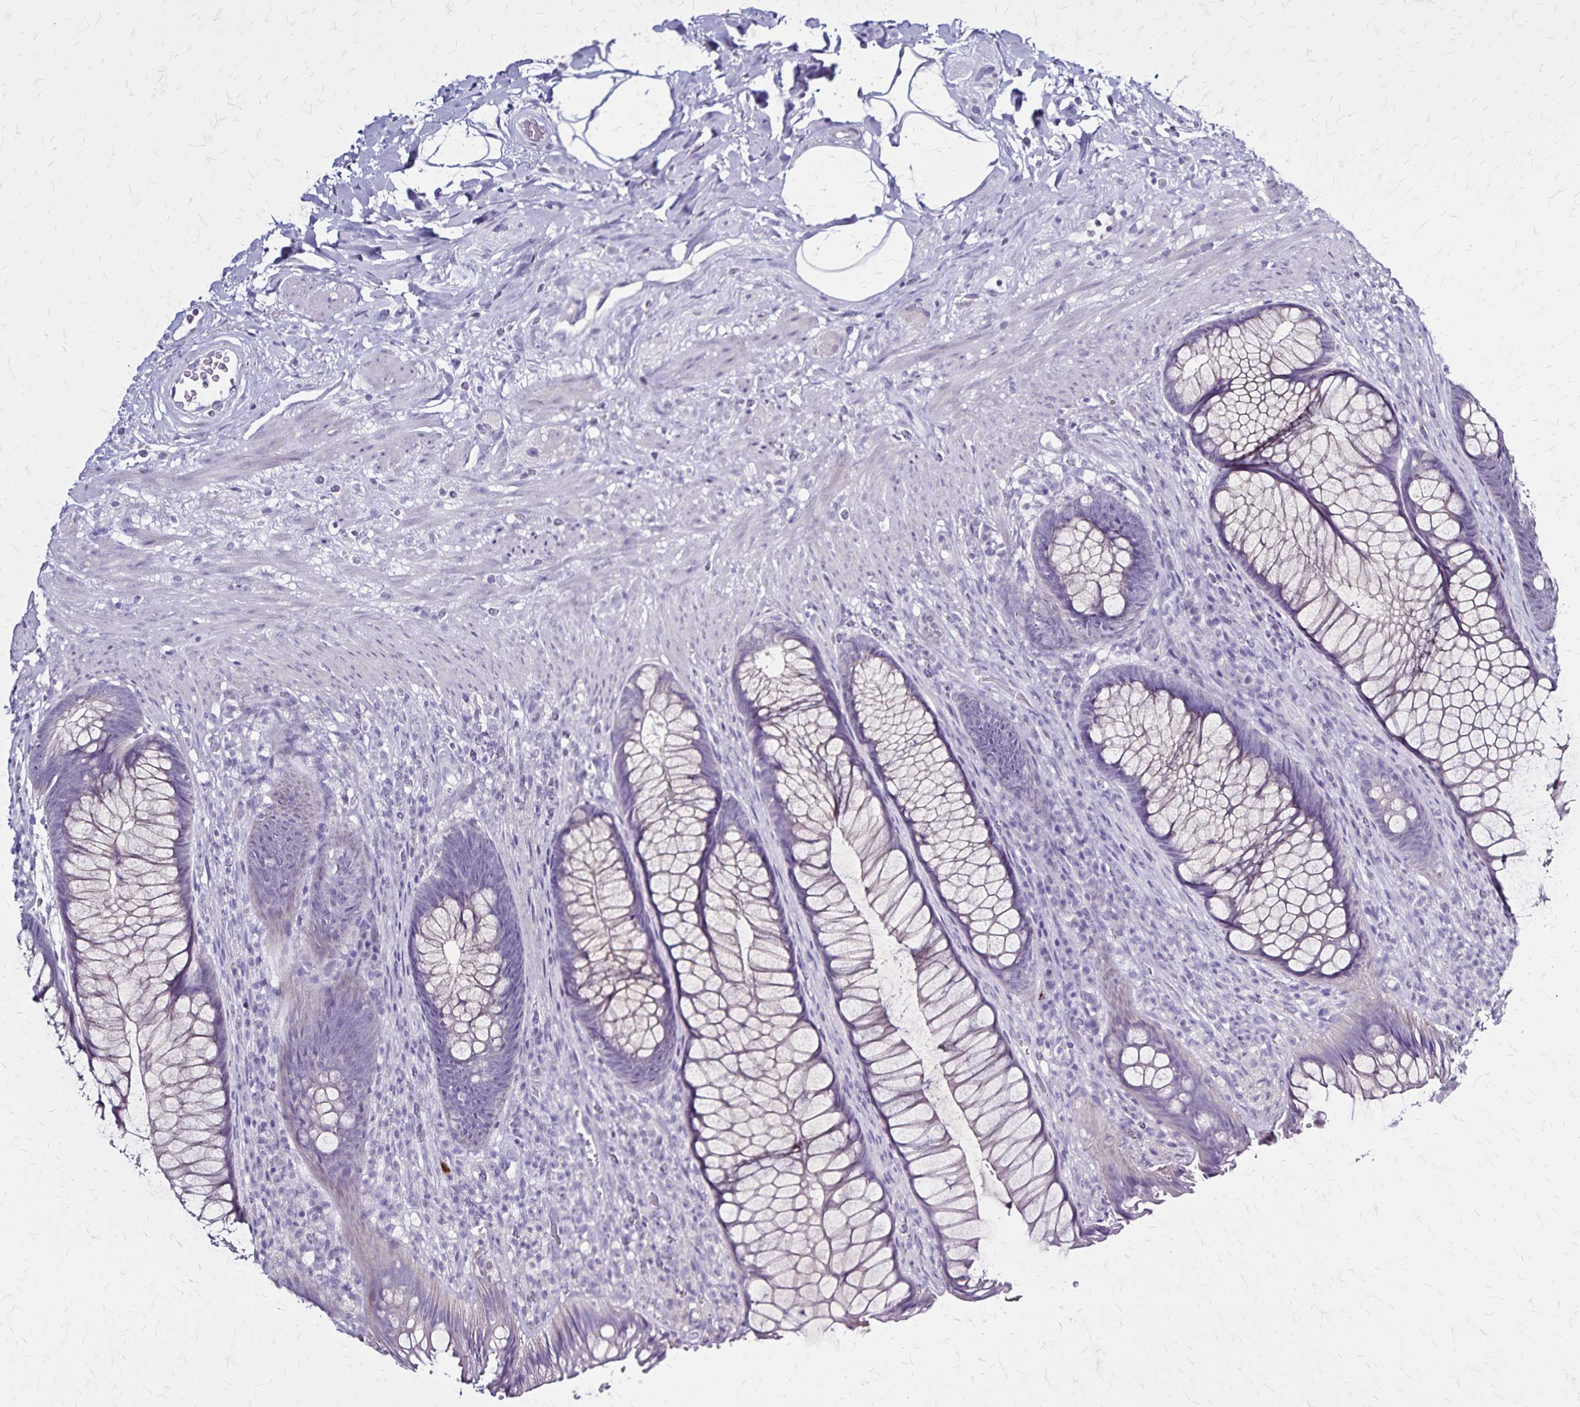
{"staining": {"intensity": "weak", "quantity": "<25%", "location": "cytoplasmic/membranous"}, "tissue": "rectum", "cell_type": "Glandular cells", "image_type": "normal", "snomed": [{"axis": "morphology", "description": "Normal tissue, NOS"}, {"axis": "topography", "description": "Smooth muscle"}, {"axis": "topography", "description": "Rectum"}], "caption": "There is no significant positivity in glandular cells of rectum.", "gene": "PLXNA4", "patient": {"sex": "male", "age": 53}}